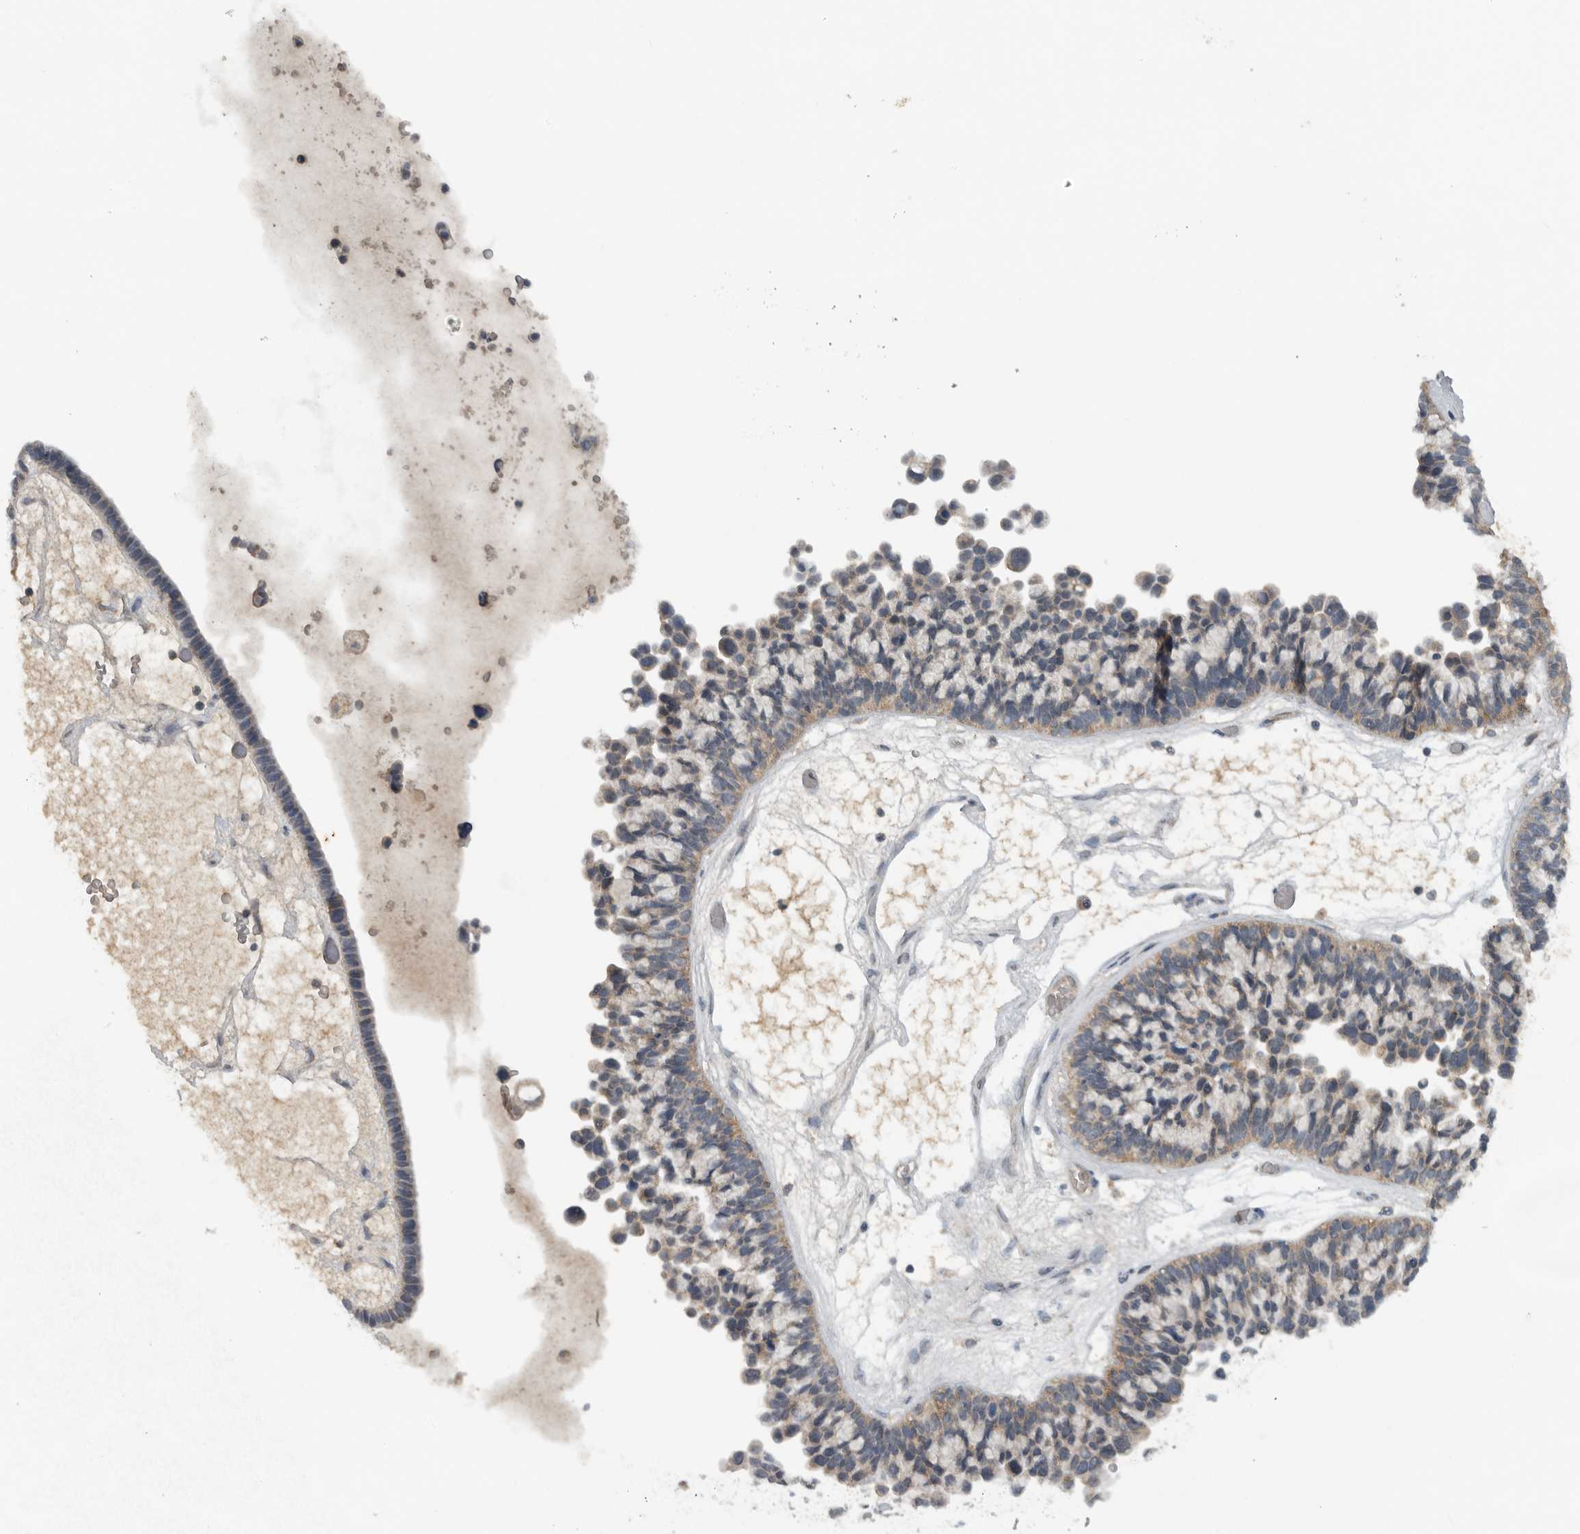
{"staining": {"intensity": "weak", "quantity": "25%-75%", "location": "cytoplasmic/membranous"}, "tissue": "ovarian cancer", "cell_type": "Tumor cells", "image_type": "cancer", "snomed": [{"axis": "morphology", "description": "Cystadenocarcinoma, serous, NOS"}, {"axis": "topography", "description": "Ovary"}], "caption": "Human ovarian cancer (serous cystadenocarcinoma) stained for a protein (brown) displays weak cytoplasmic/membranous positive positivity in approximately 25%-75% of tumor cells.", "gene": "IL6ST", "patient": {"sex": "female", "age": 56}}